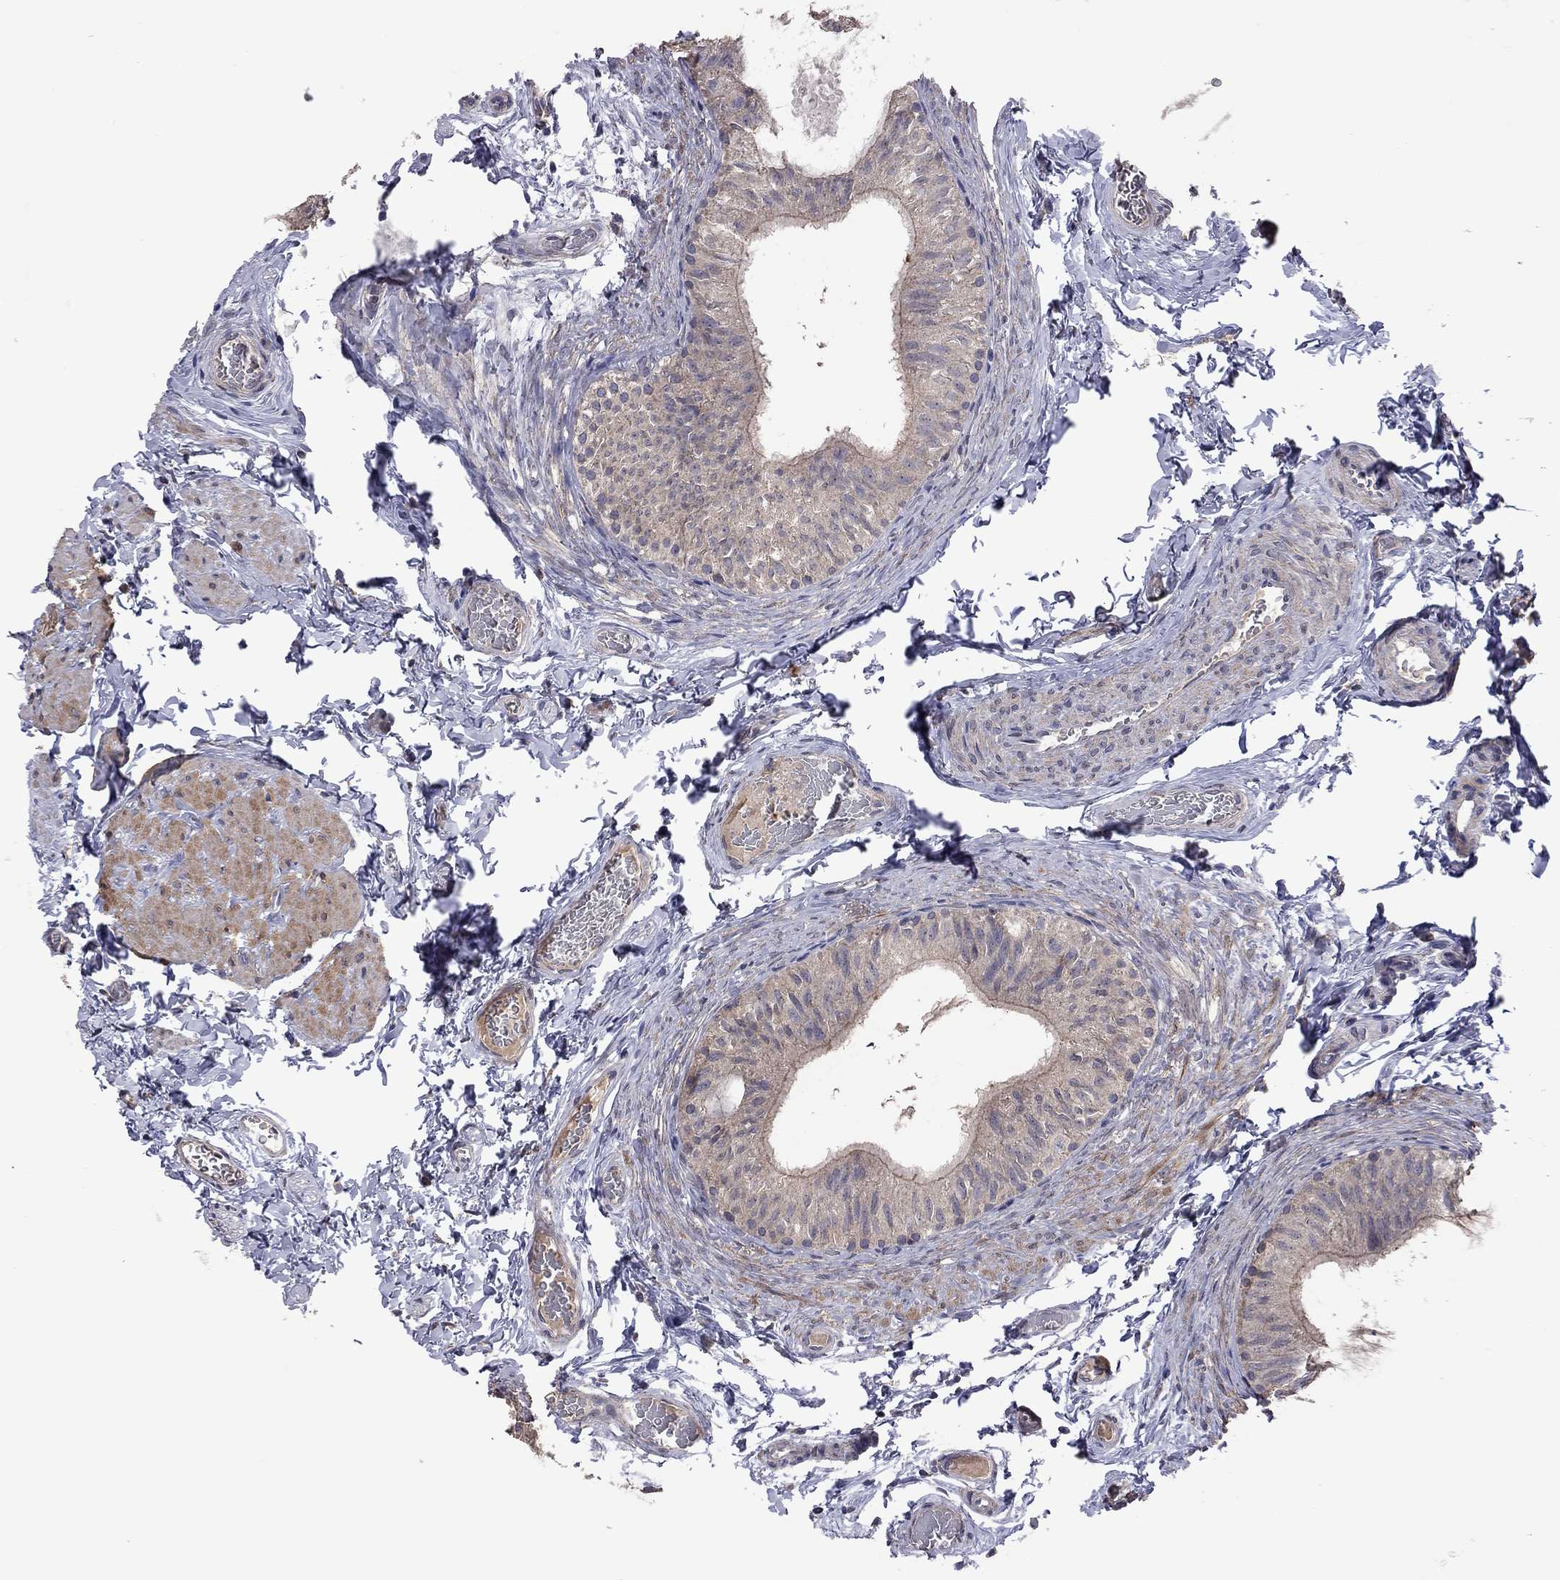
{"staining": {"intensity": "weak", "quantity": ">75%", "location": "cytoplasmic/membranous"}, "tissue": "epididymis", "cell_type": "Glandular cells", "image_type": "normal", "snomed": [{"axis": "morphology", "description": "Normal tissue, NOS"}, {"axis": "topography", "description": "Epididymis"}, {"axis": "topography", "description": "Vas deferens"}], "caption": "Epididymis stained for a protein demonstrates weak cytoplasmic/membranous positivity in glandular cells. The protein is stained brown, and the nuclei are stained in blue (DAB IHC with brightfield microscopy, high magnification).", "gene": "TSNARE1", "patient": {"sex": "male", "age": 23}}